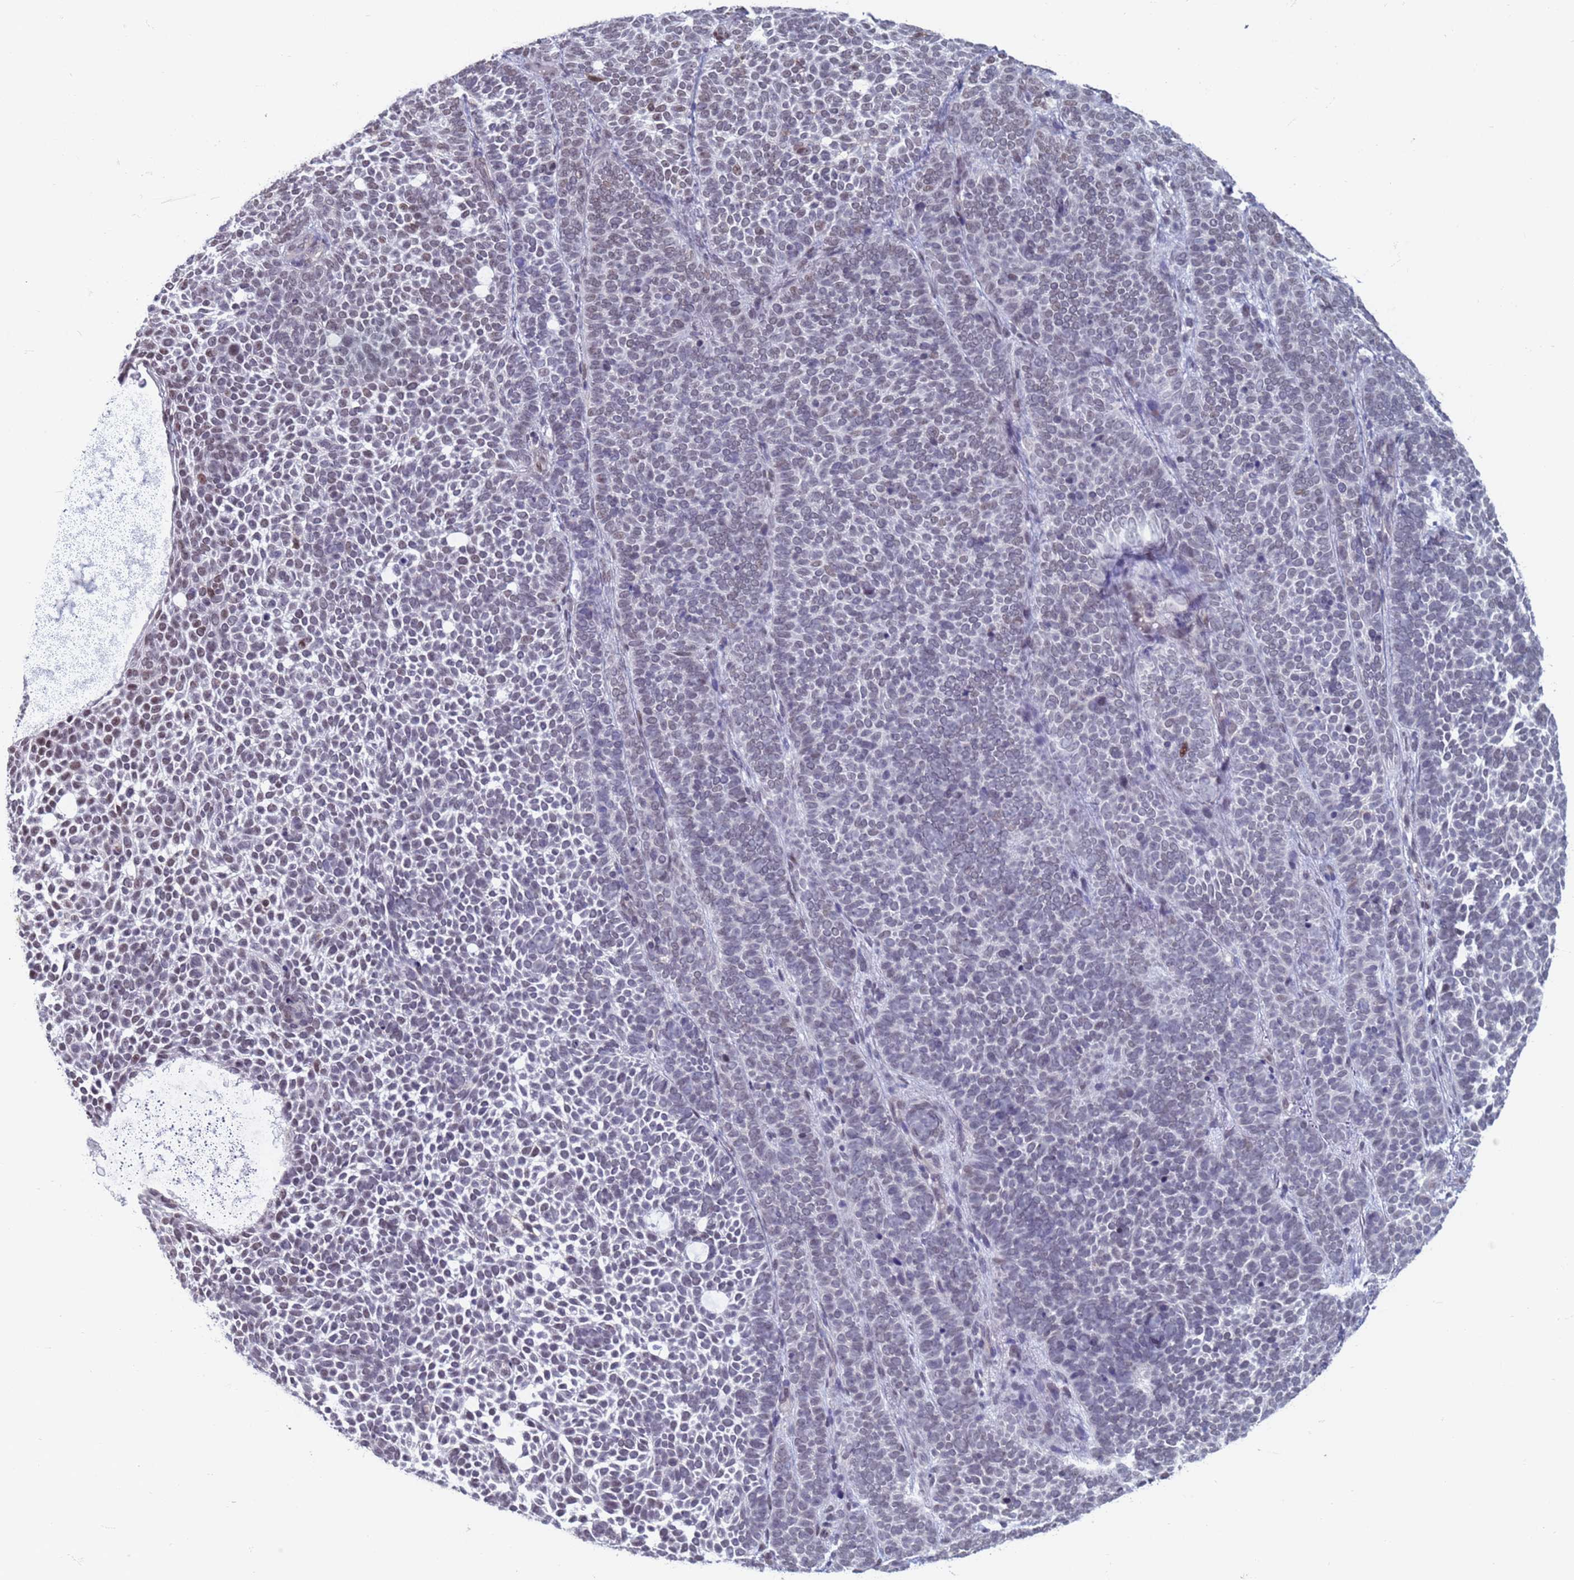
{"staining": {"intensity": "weak", "quantity": "<25%", "location": "nuclear"}, "tissue": "skin cancer", "cell_type": "Tumor cells", "image_type": "cancer", "snomed": [{"axis": "morphology", "description": "Basal cell carcinoma"}, {"axis": "topography", "description": "Skin"}], "caption": "Protein analysis of skin cancer reveals no significant staining in tumor cells. Brightfield microscopy of immunohistochemistry stained with DAB (brown) and hematoxylin (blue), captured at high magnification.", "gene": "SAE1", "patient": {"sex": "female", "age": 77}}